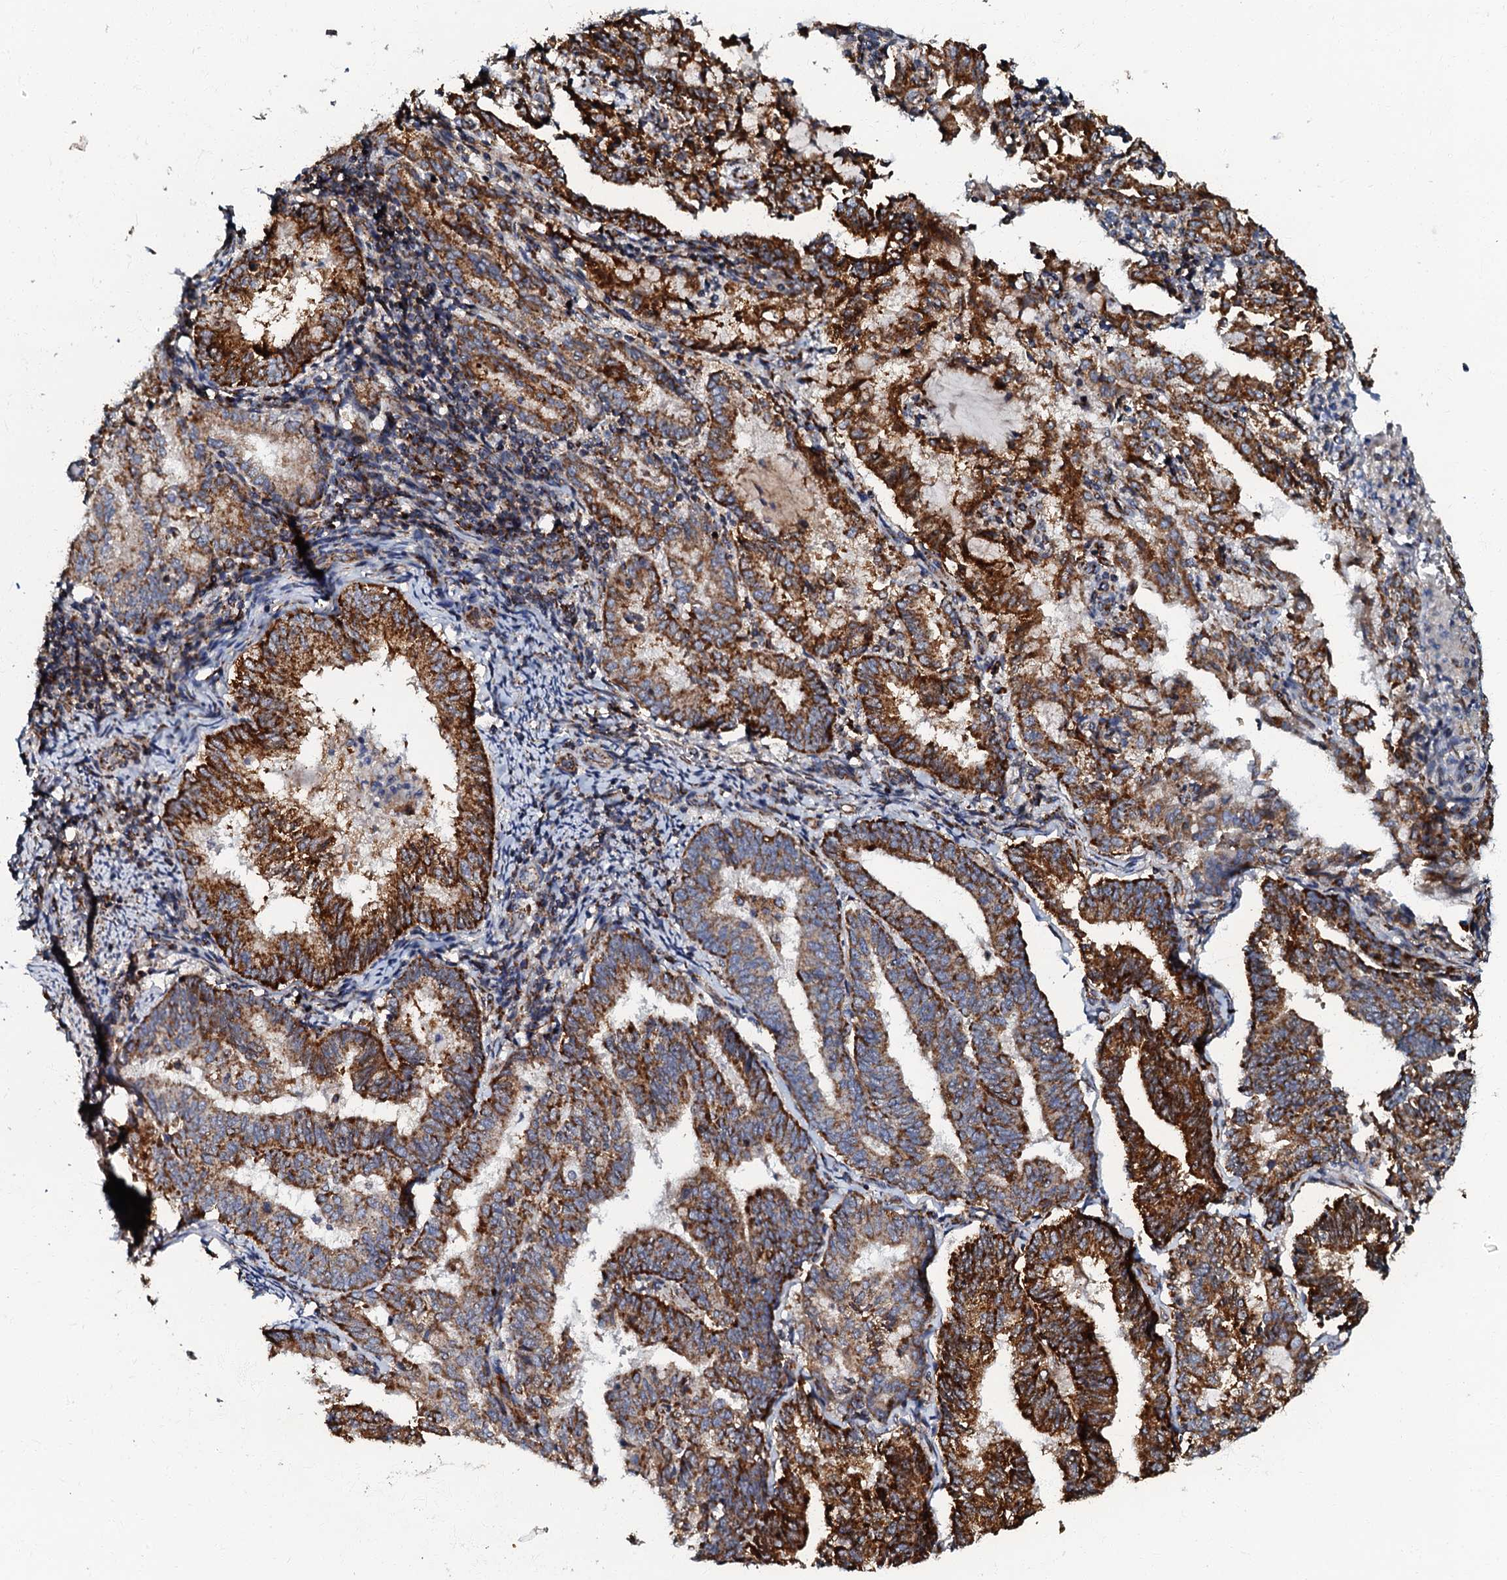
{"staining": {"intensity": "strong", "quantity": ">75%", "location": "cytoplasmic/membranous"}, "tissue": "endometrial cancer", "cell_type": "Tumor cells", "image_type": "cancer", "snomed": [{"axis": "morphology", "description": "Adenocarcinoma, NOS"}, {"axis": "topography", "description": "Endometrium"}], "caption": "Immunohistochemistry (IHC) photomicrograph of human endometrial cancer (adenocarcinoma) stained for a protein (brown), which displays high levels of strong cytoplasmic/membranous expression in about >75% of tumor cells.", "gene": "NDUFA12", "patient": {"sex": "female", "age": 80}}